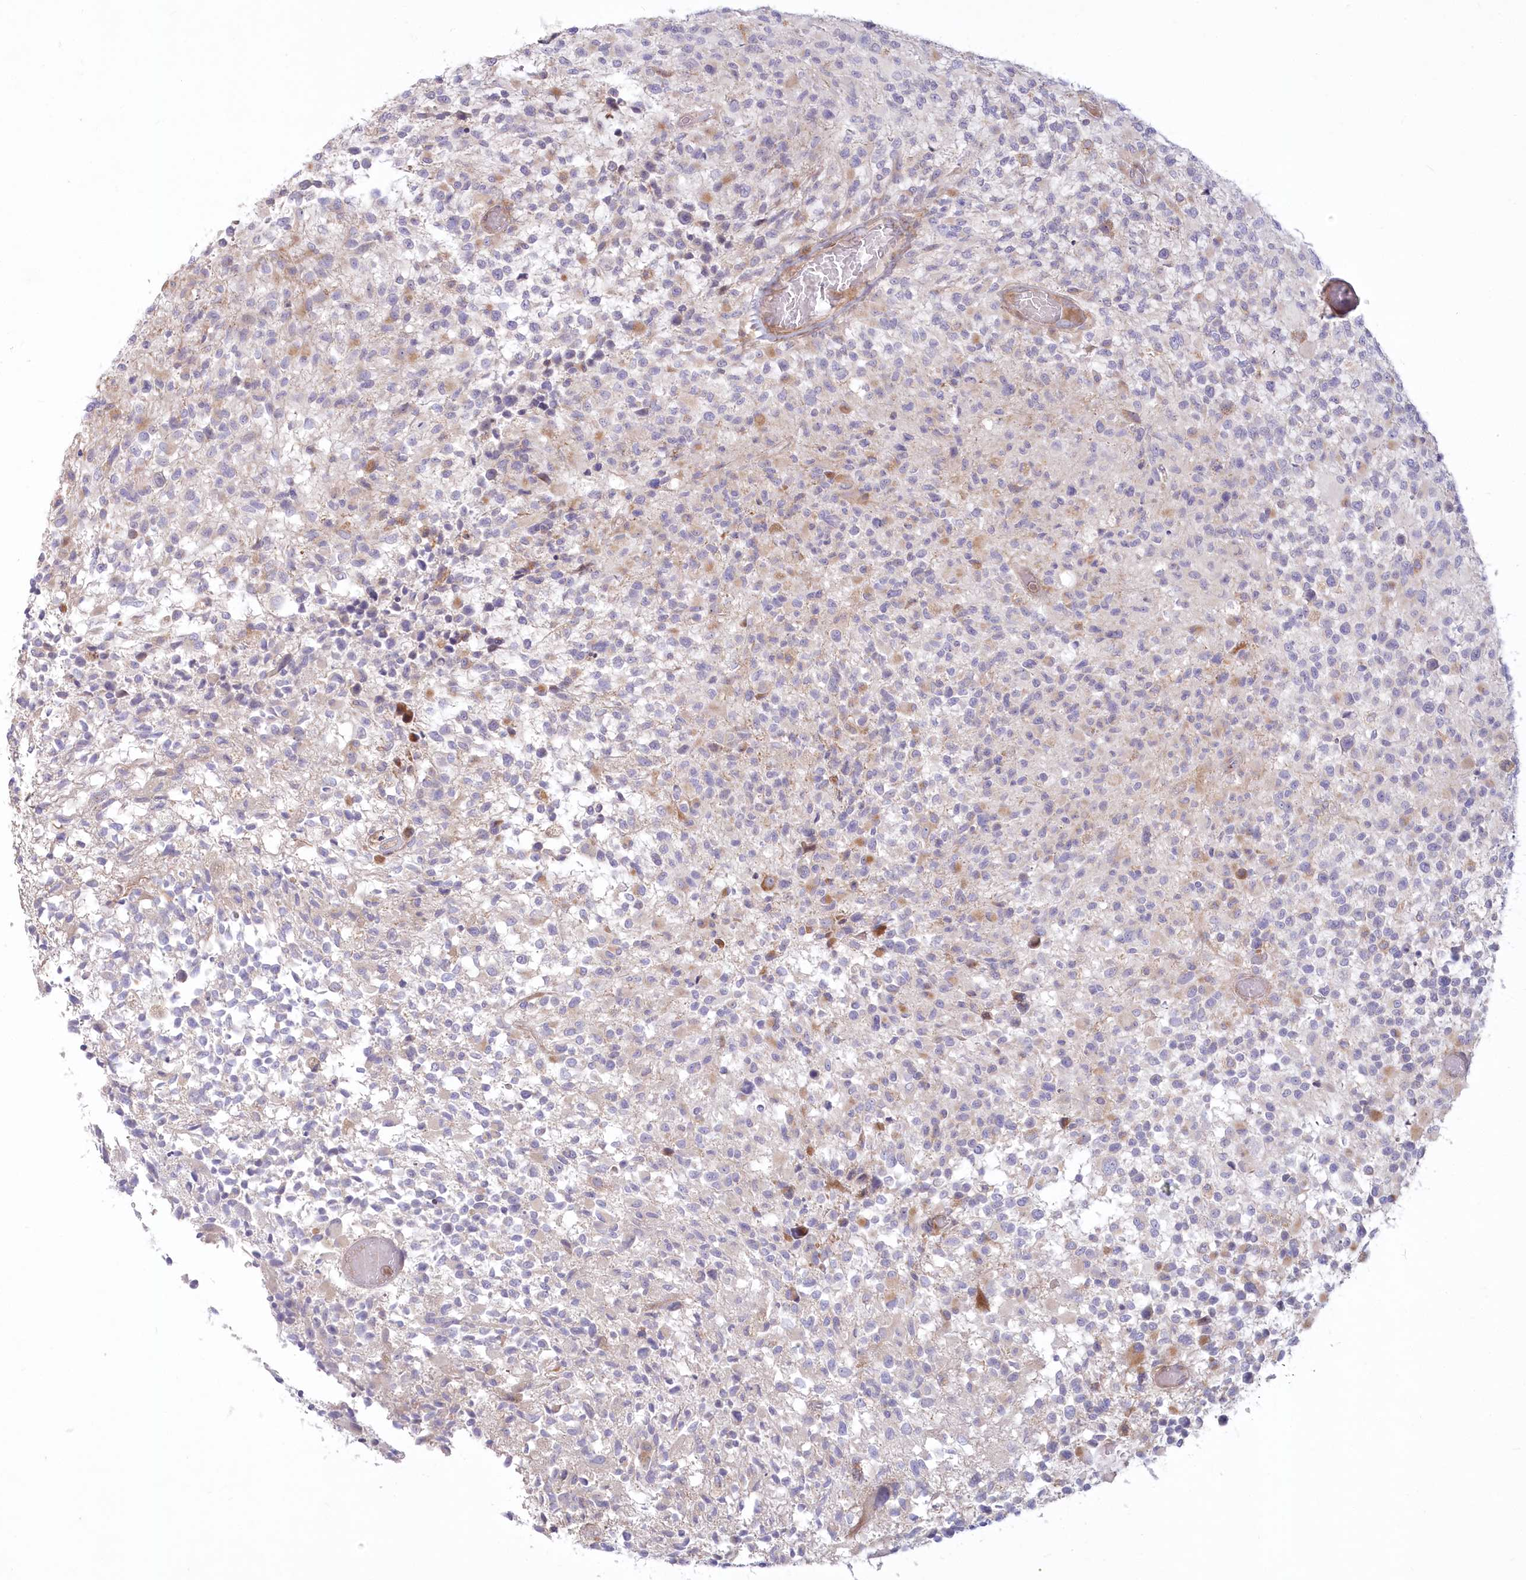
{"staining": {"intensity": "moderate", "quantity": "<25%", "location": "cytoplasmic/membranous"}, "tissue": "glioma", "cell_type": "Tumor cells", "image_type": "cancer", "snomed": [{"axis": "morphology", "description": "Glioma, malignant, High grade"}, {"axis": "morphology", "description": "Glioblastoma, NOS"}, {"axis": "topography", "description": "Brain"}], "caption": "Human glioma stained with a brown dye exhibits moderate cytoplasmic/membranous positive staining in about <25% of tumor cells.", "gene": "MTG1", "patient": {"sex": "male", "age": 60}}